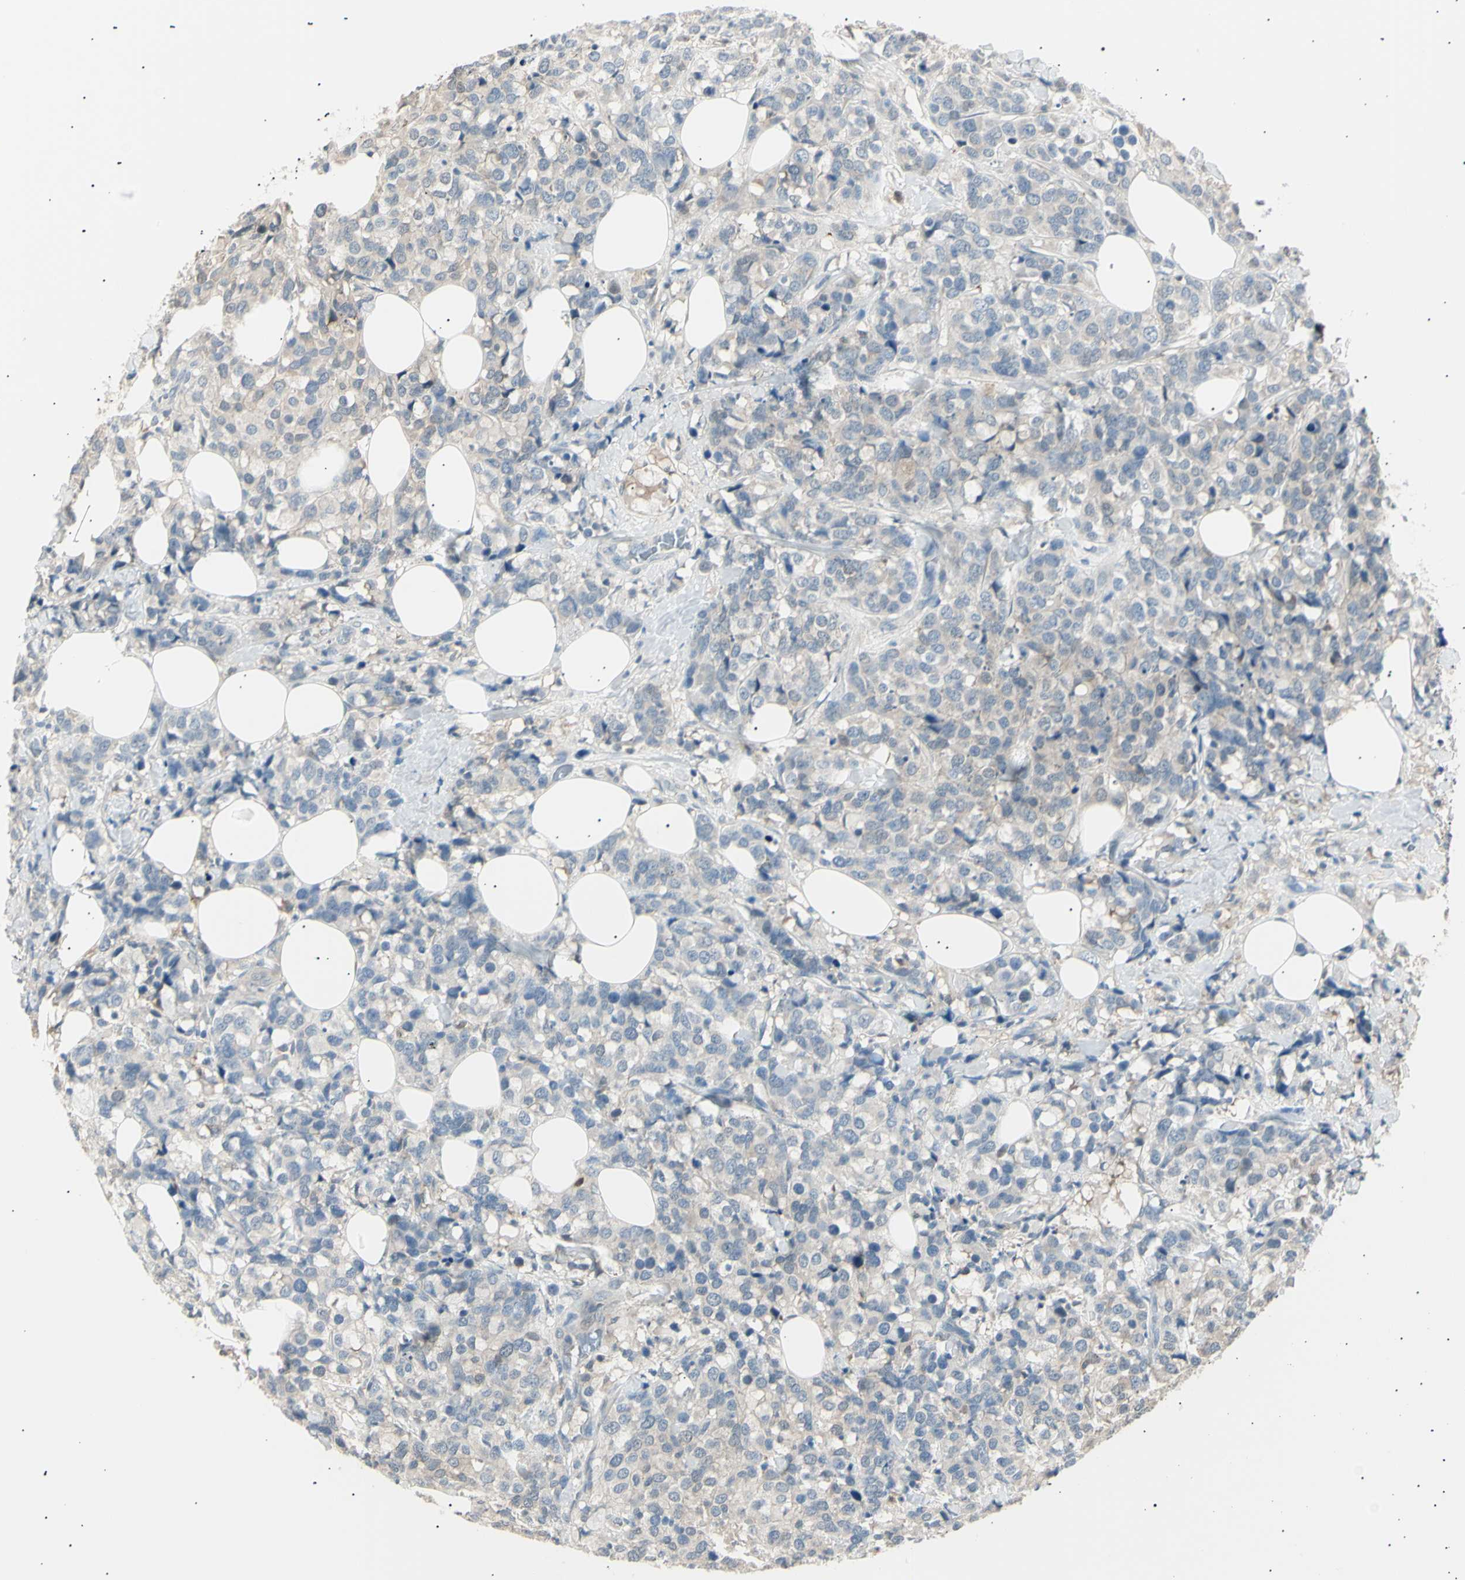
{"staining": {"intensity": "weak", "quantity": ">75%", "location": "cytoplasmic/membranous"}, "tissue": "breast cancer", "cell_type": "Tumor cells", "image_type": "cancer", "snomed": [{"axis": "morphology", "description": "Lobular carcinoma"}, {"axis": "topography", "description": "Breast"}], "caption": "DAB immunohistochemical staining of human breast cancer demonstrates weak cytoplasmic/membranous protein staining in about >75% of tumor cells. Using DAB (brown) and hematoxylin (blue) stains, captured at high magnification using brightfield microscopy.", "gene": "LHPP", "patient": {"sex": "female", "age": 59}}